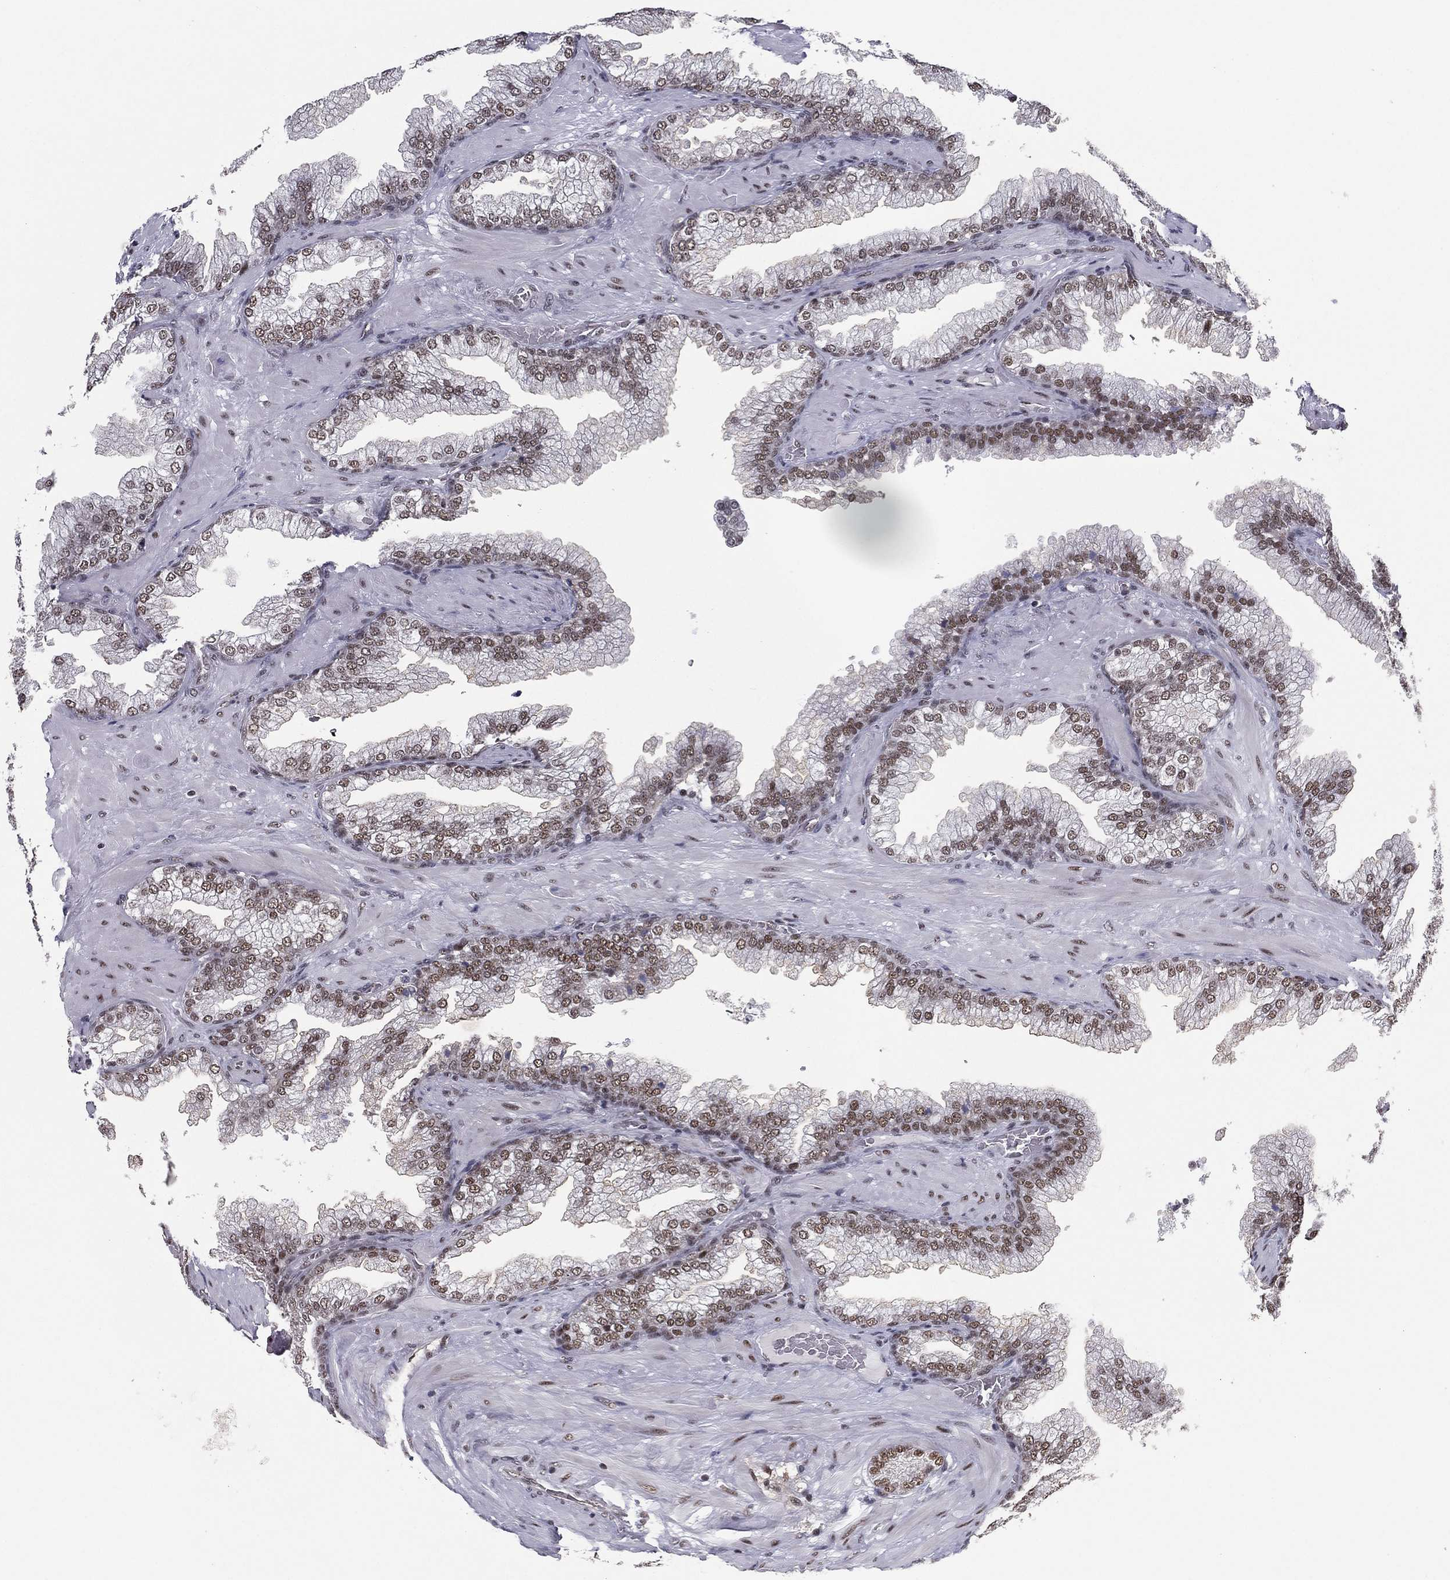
{"staining": {"intensity": "moderate", "quantity": "25%-75%", "location": "nuclear"}, "tissue": "prostate cancer", "cell_type": "Tumor cells", "image_type": "cancer", "snomed": [{"axis": "morphology", "description": "Adenocarcinoma, Low grade"}, {"axis": "topography", "description": "Prostate"}], "caption": "Immunohistochemistry (IHC) (DAB (3,3'-diaminobenzidine)) staining of human low-grade adenocarcinoma (prostate) reveals moderate nuclear protein positivity in about 25%-75% of tumor cells.", "gene": "GPALPP1", "patient": {"sex": "male", "age": 57}}